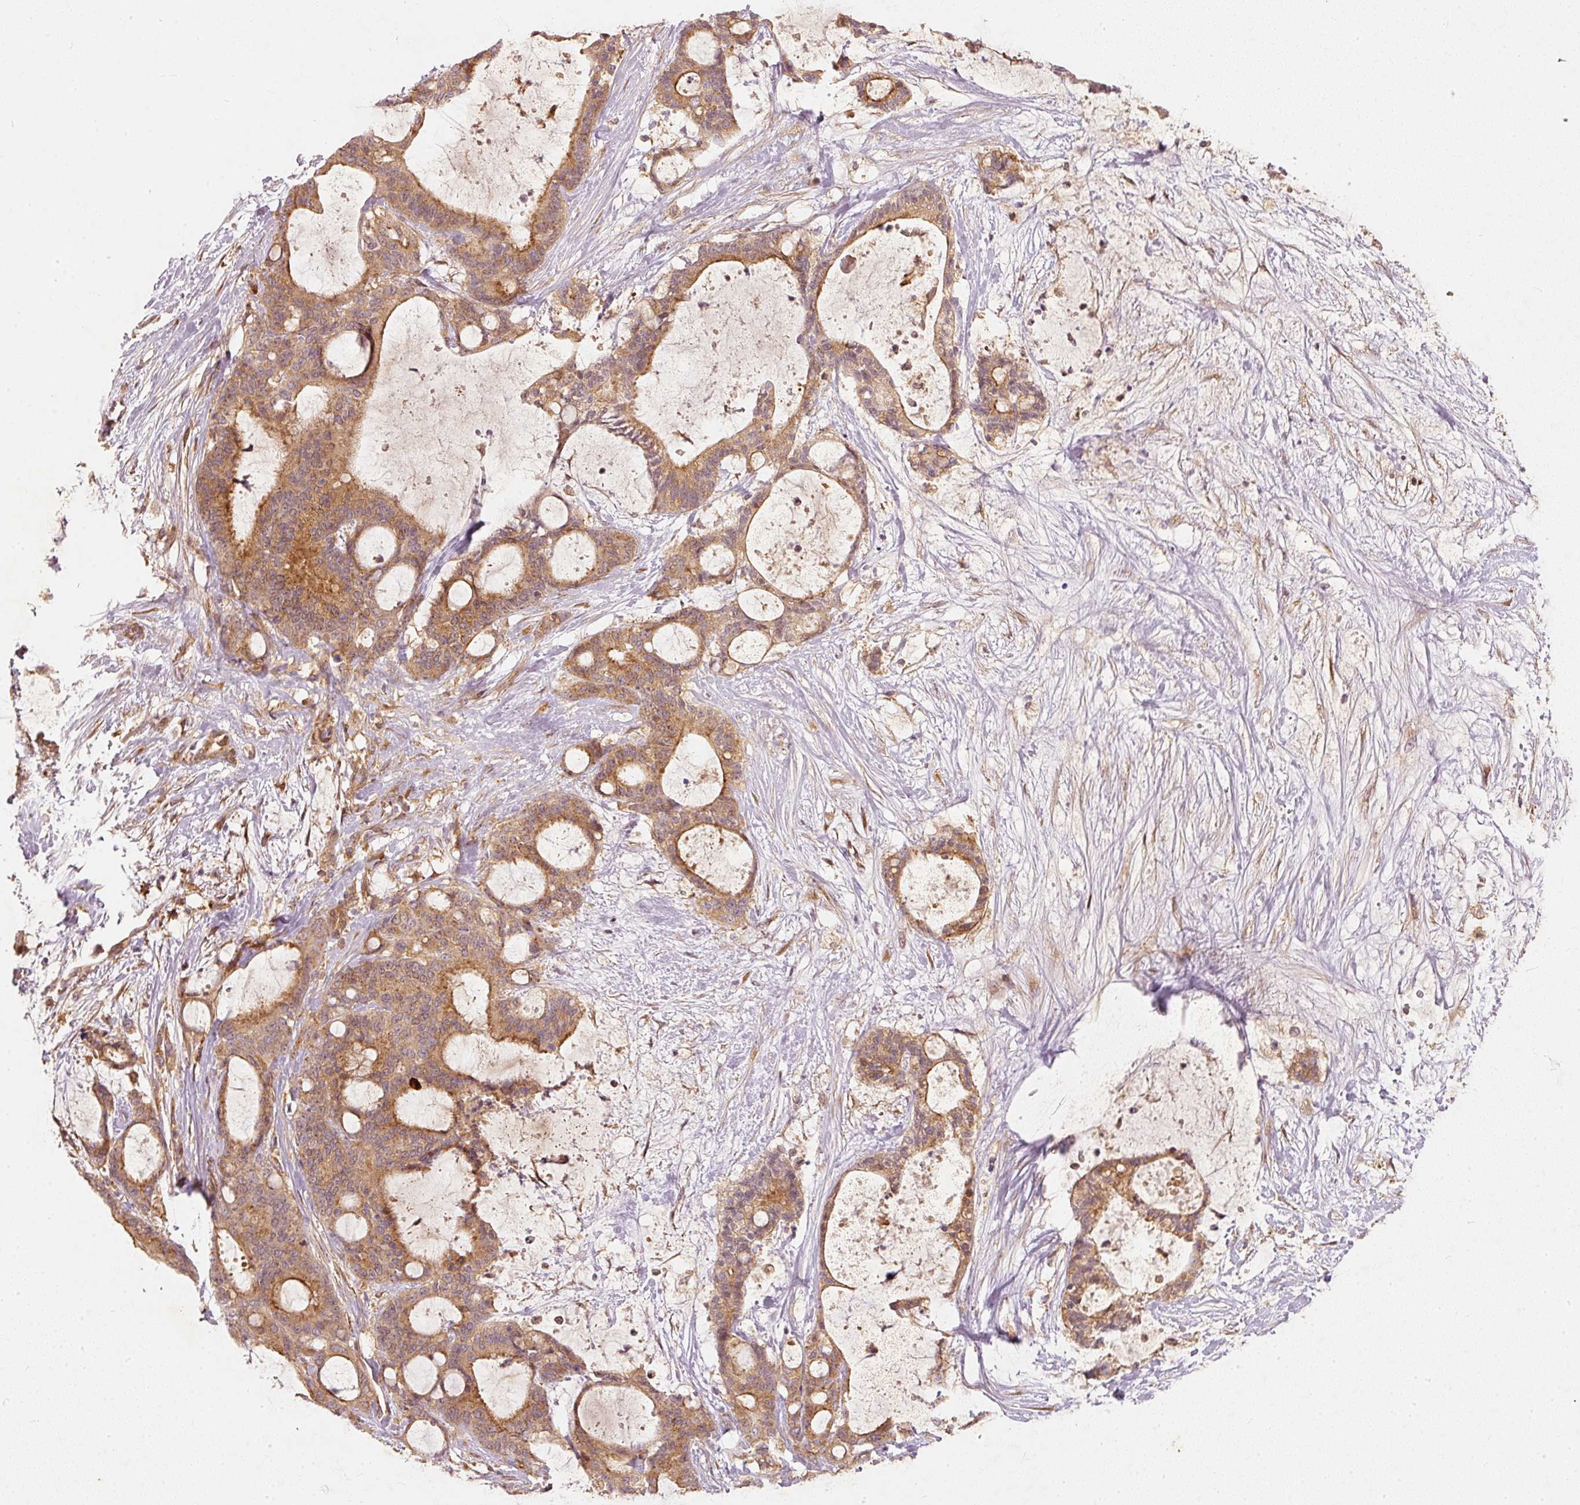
{"staining": {"intensity": "moderate", "quantity": ">75%", "location": "cytoplasmic/membranous"}, "tissue": "liver cancer", "cell_type": "Tumor cells", "image_type": "cancer", "snomed": [{"axis": "morphology", "description": "Normal tissue, NOS"}, {"axis": "morphology", "description": "Cholangiocarcinoma"}, {"axis": "topography", "description": "Liver"}, {"axis": "topography", "description": "Peripheral nerve tissue"}], "caption": "Protein analysis of liver cancer (cholangiocarcinoma) tissue demonstrates moderate cytoplasmic/membranous expression in about >75% of tumor cells.", "gene": "ZNF580", "patient": {"sex": "female", "age": 73}}